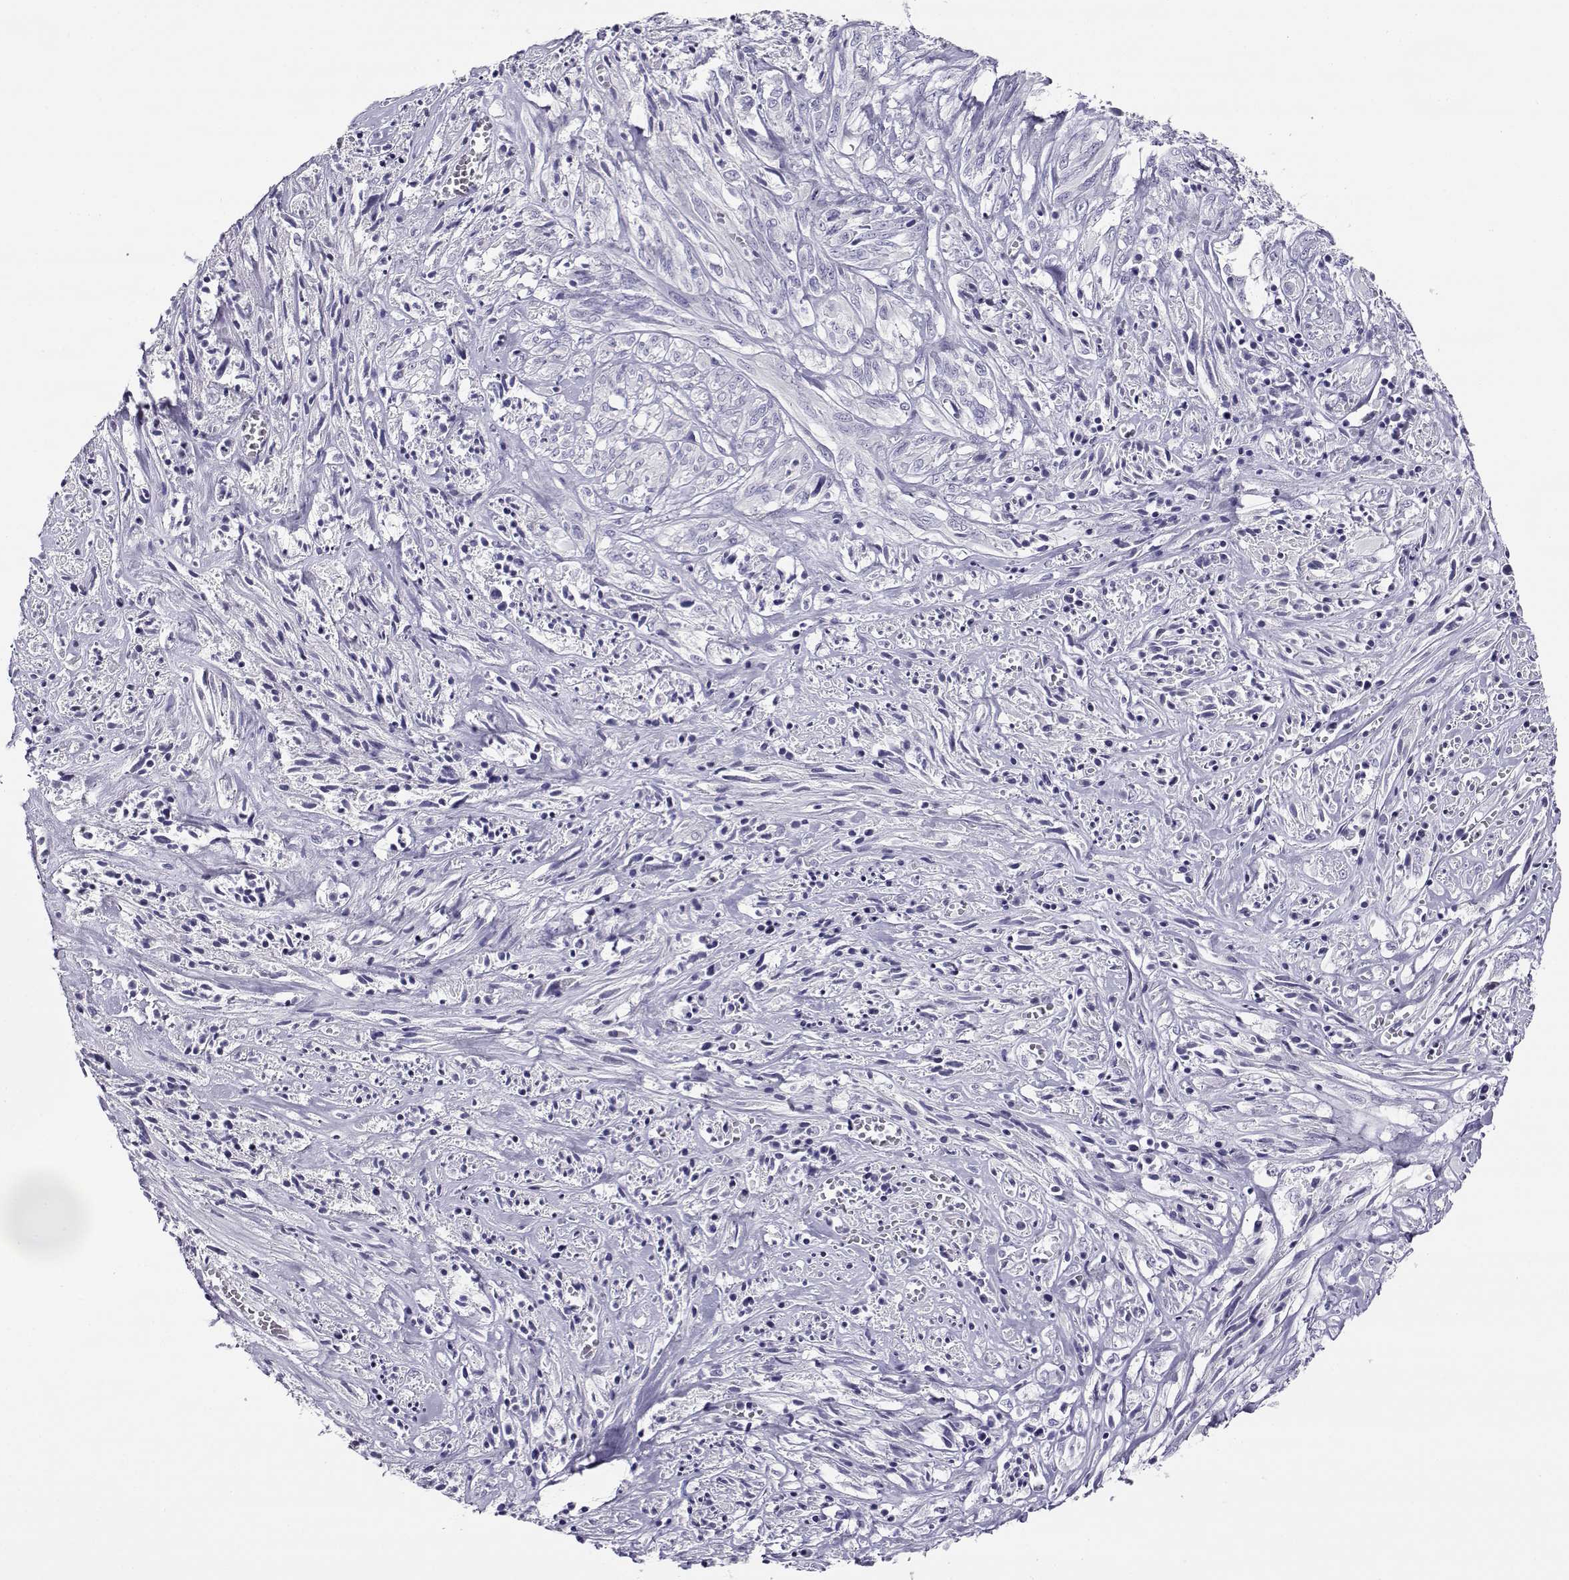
{"staining": {"intensity": "negative", "quantity": "none", "location": "none"}, "tissue": "melanoma", "cell_type": "Tumor cells", "image_type": "cancer", "snomed": [{"axis": "morphology", "description": "Malignant melanoma, NOS"}, {"axis": "topography", "description": "Skin"}], "caption": "Melanoma was stained to show a protein in brown. There is no significant positivity in tumor cells. (DAB immunohistochemistry with hematoxylin counter stain).", "gene": "CABS1", "patient": {"sex": "female", "age": 91}}